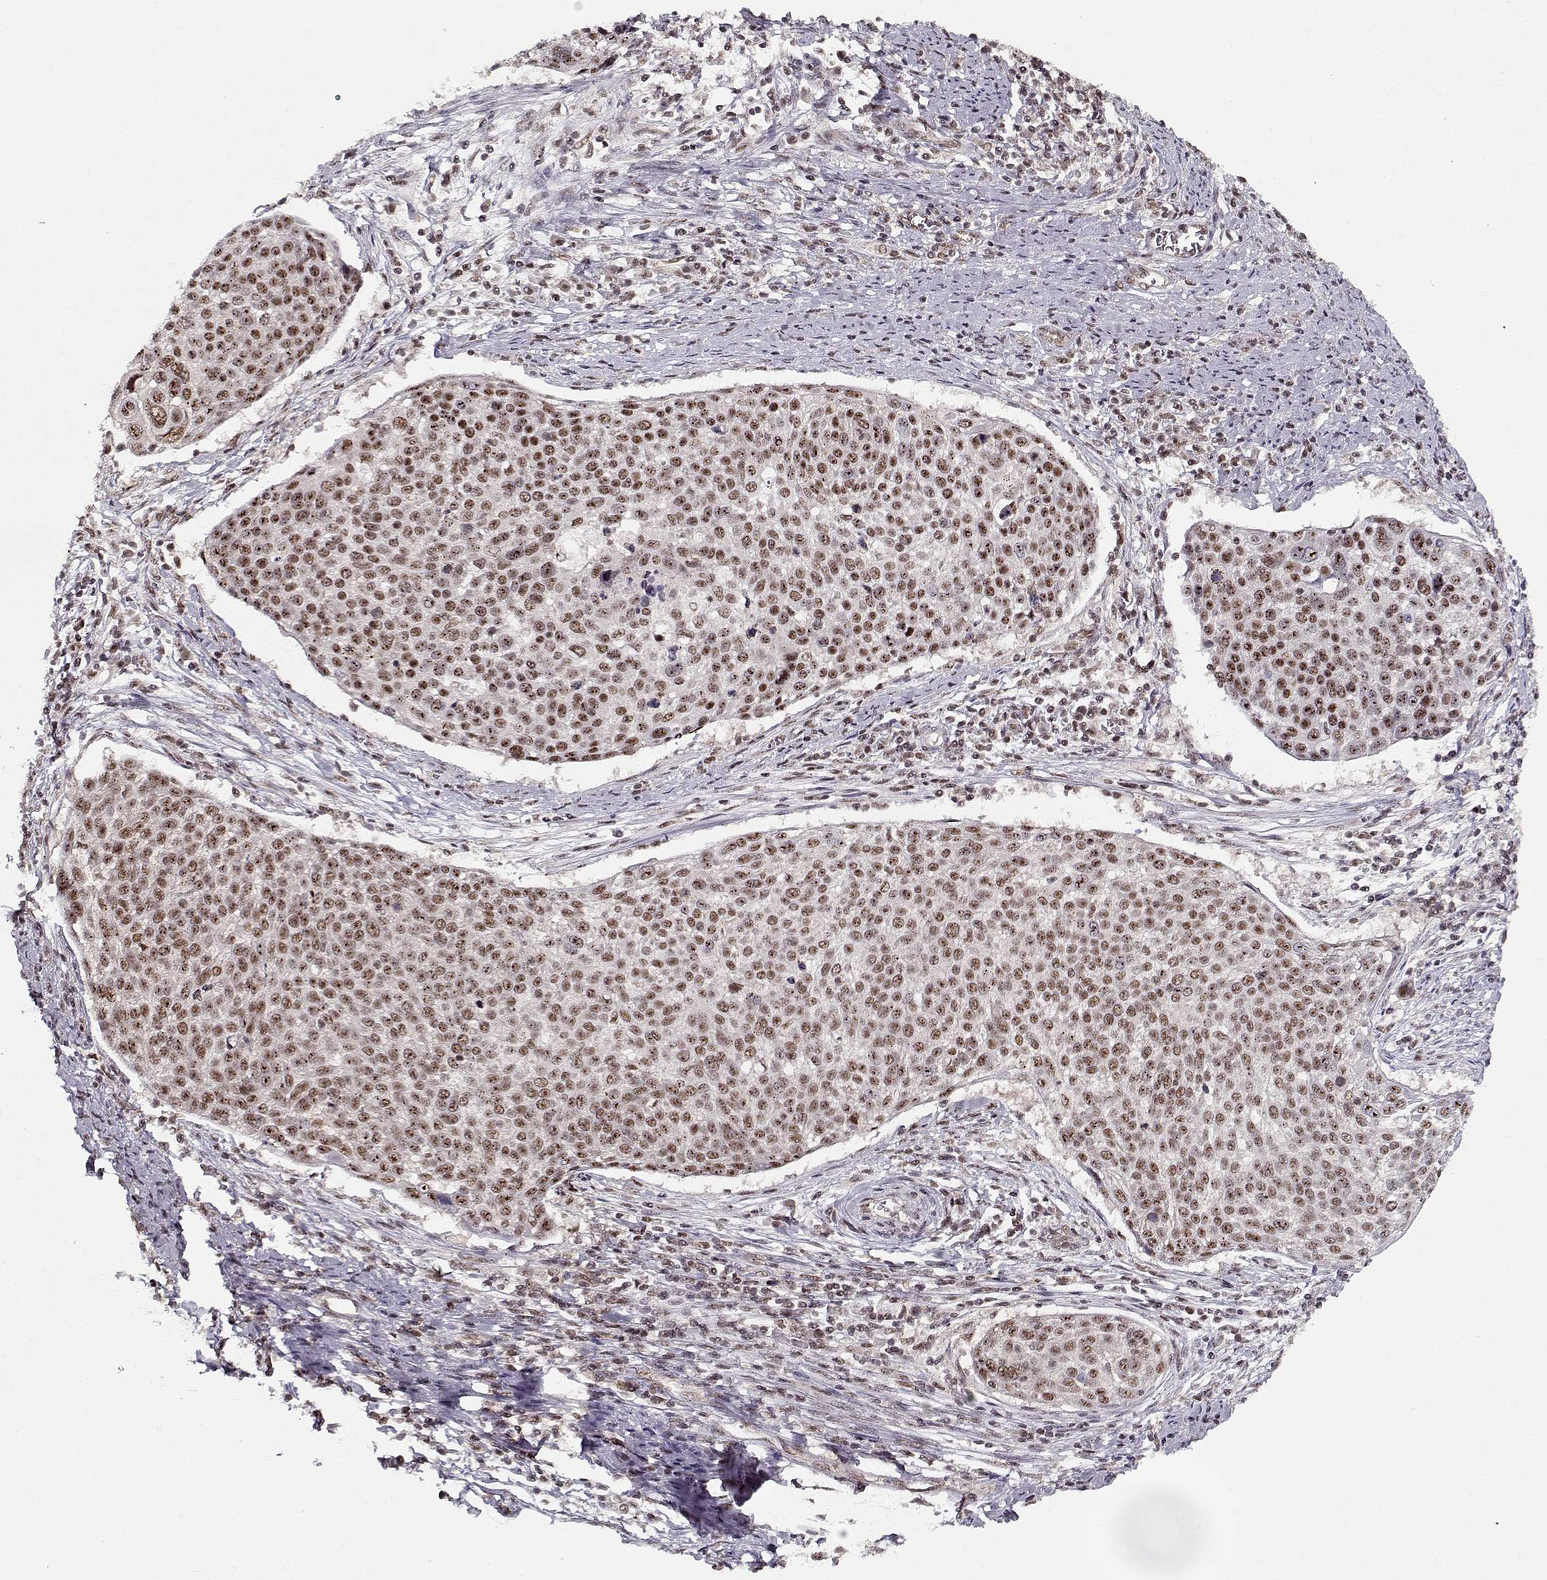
{"staining": {"intensity": "moderate", "quantity": "25%-75%", "location": "nuclear"}, "tissue": "cervical cancer", "cell_type": "Tumor cells", "image_type": "cancer", "snomed": [{"axis": "morphology", "description": "Squamous cell carcinoma, NOS"}, {"axis": "topography", "description": "Cervix"}], "caption": "DAB (3,3'-diaminobenzidine) immunohistochemical staining of human cervical cancer shows moderate nuclear protein expression in approximately 25%-75% of tumor cells.", "gene": "TESPA1", "patient": {"sex": "female", "age": 39}}